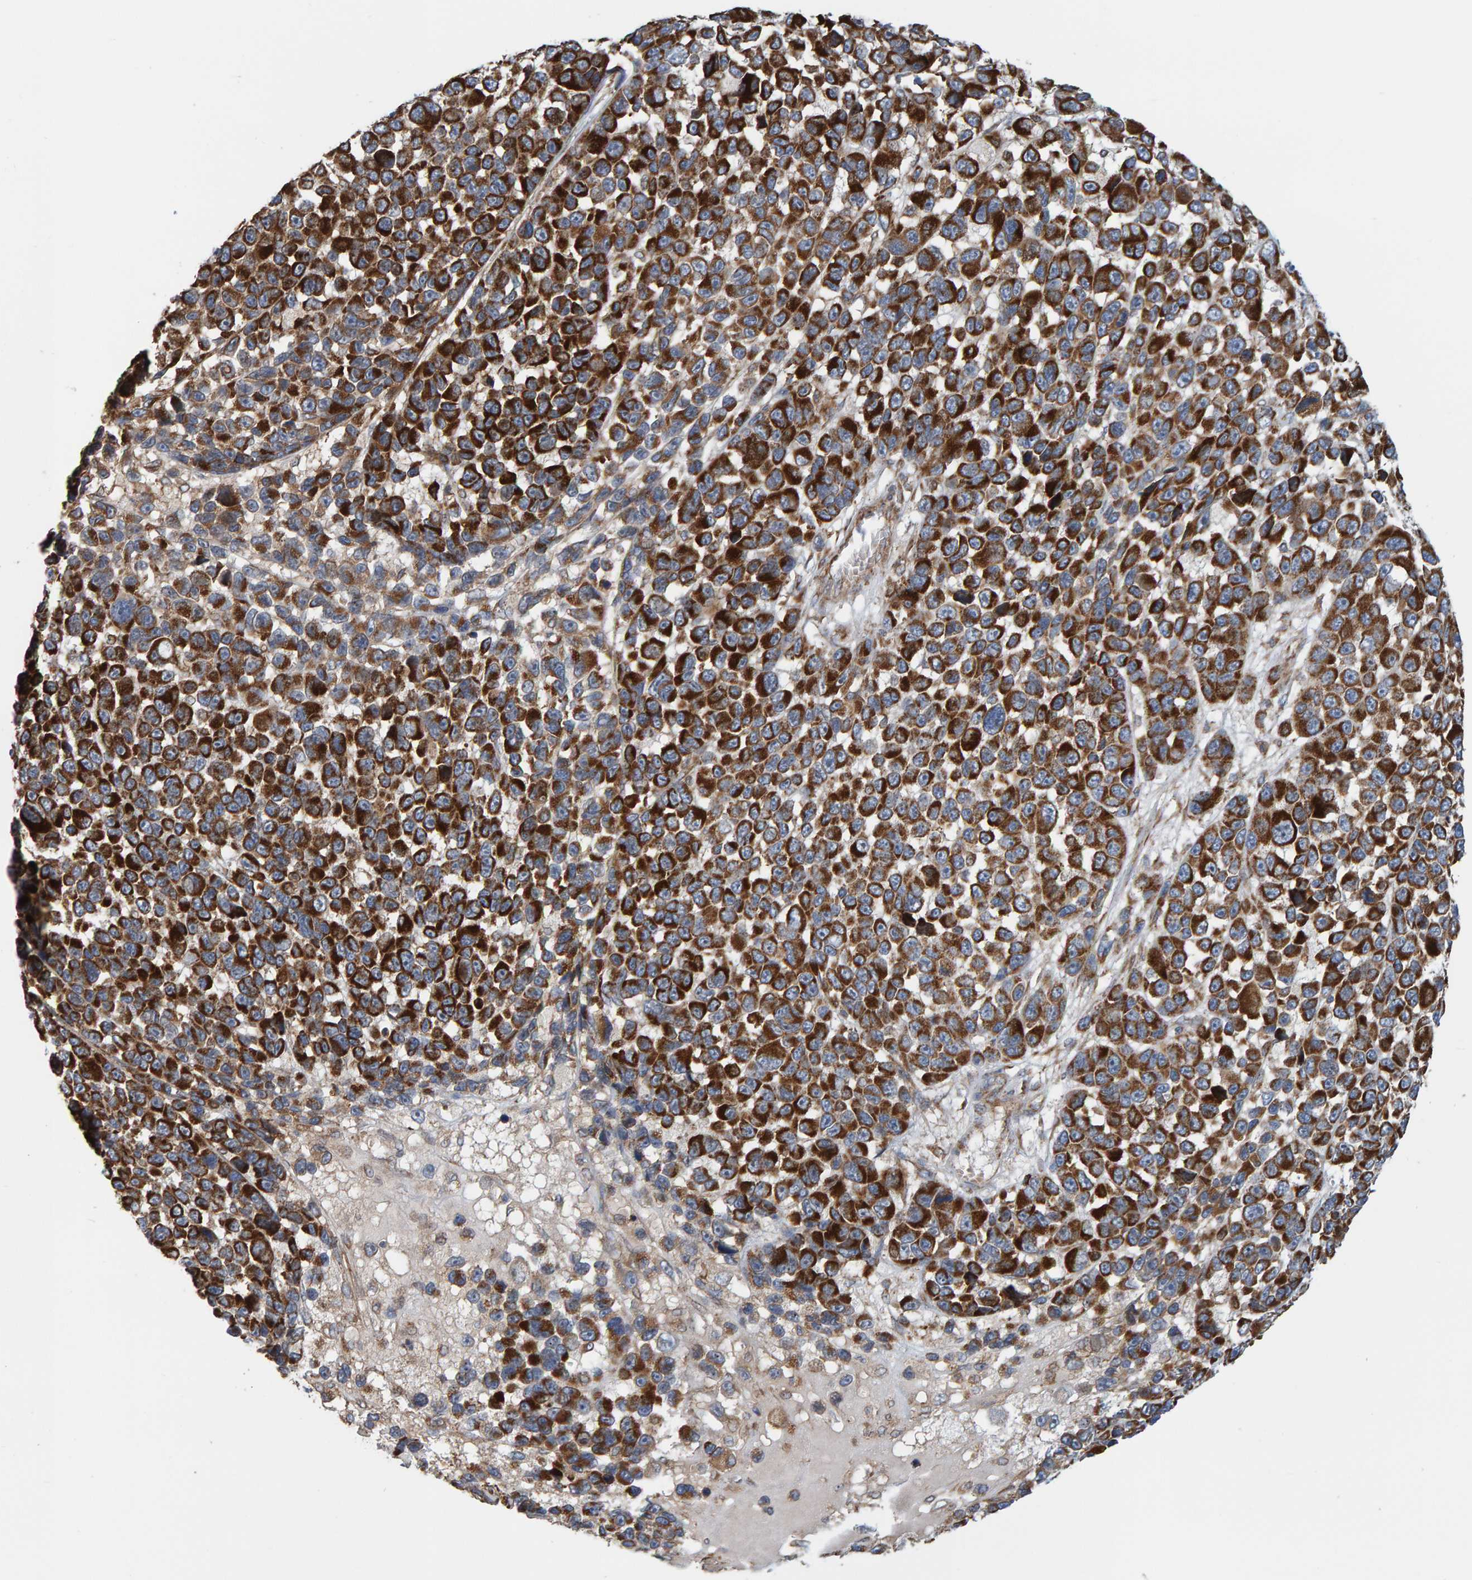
{"staining": {"intensity": "strong", "quantity": ">75%", "location": "cytoplasmic/membranous"}, "tissue": "melanoma", "cell_type": "Tumor cells", "image_type": "cancer", "snomed": [{"axis": "morphology", "description": "Malignant melanoma, NOS"}, {"axis": "topography", "description": "Skin"}], "caption": "This histopathology image exhibits malignant melanoma stained with immunohistochemistry (IHC) to label a protein in brown. The cytoplasmic/membranous of tumor cells show strong positivity for the protein. Nuclei are counter-stained blue.", "gene": "MRPL45", "patient": {"sex": "male", "age": 53}}